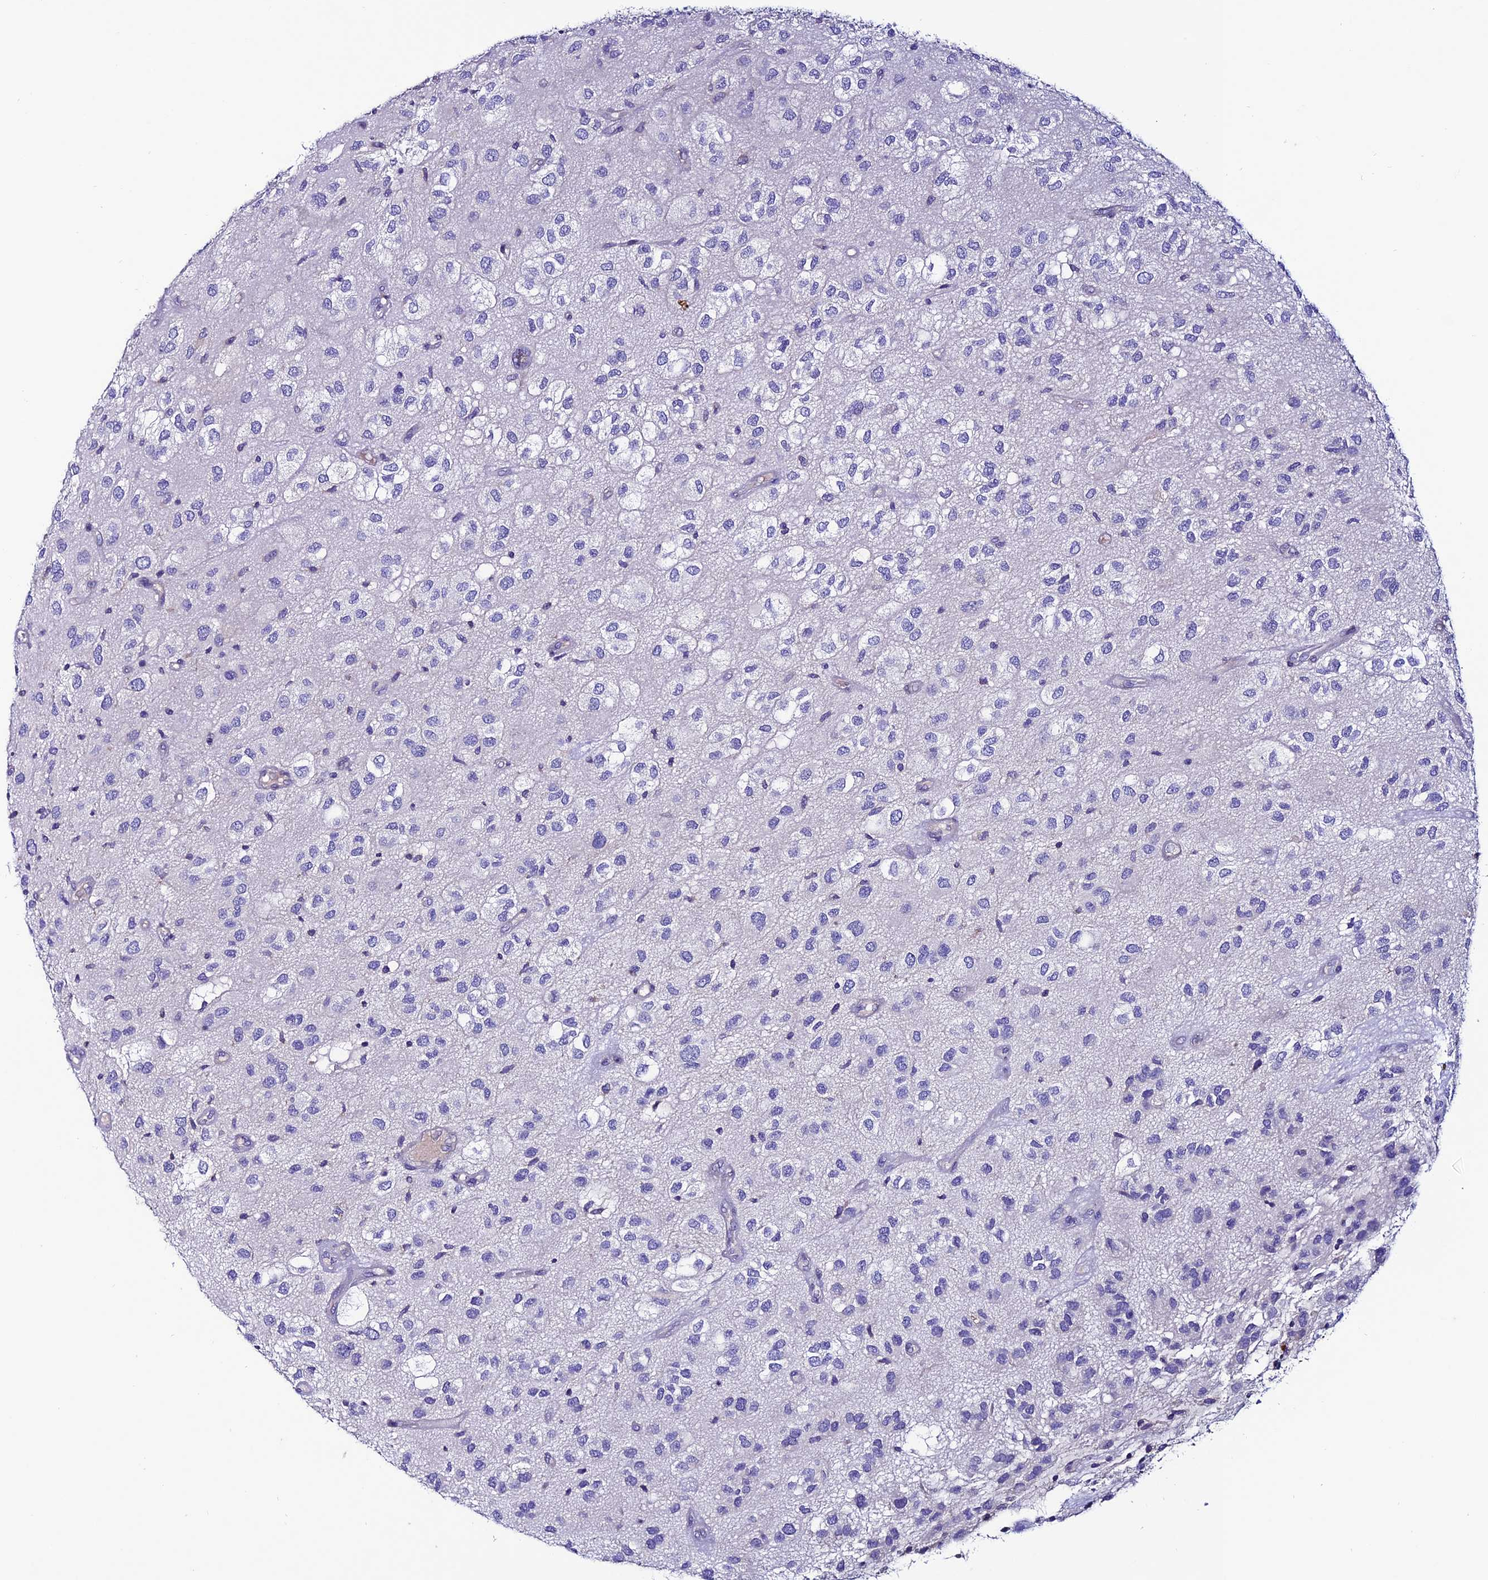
{"staining": {"intensity": "negative", "quantity": "none", "location": "none"}, "tissue": "glioma", "cell_type": "Tumor cells", "image_type": "cancer", "snomed": [{"axis": "morphology", "description": "Glioma, malignant, Low grade"}, {"axis": "topography", "description": "Brain"}], "caption": "Immunohistochemistry image of human glioma stained for a protein (brown), which demonstrates no expression in tumor cells.", "gene": "OR51Q1", "patient": {"sex": "male", "age": 66}}